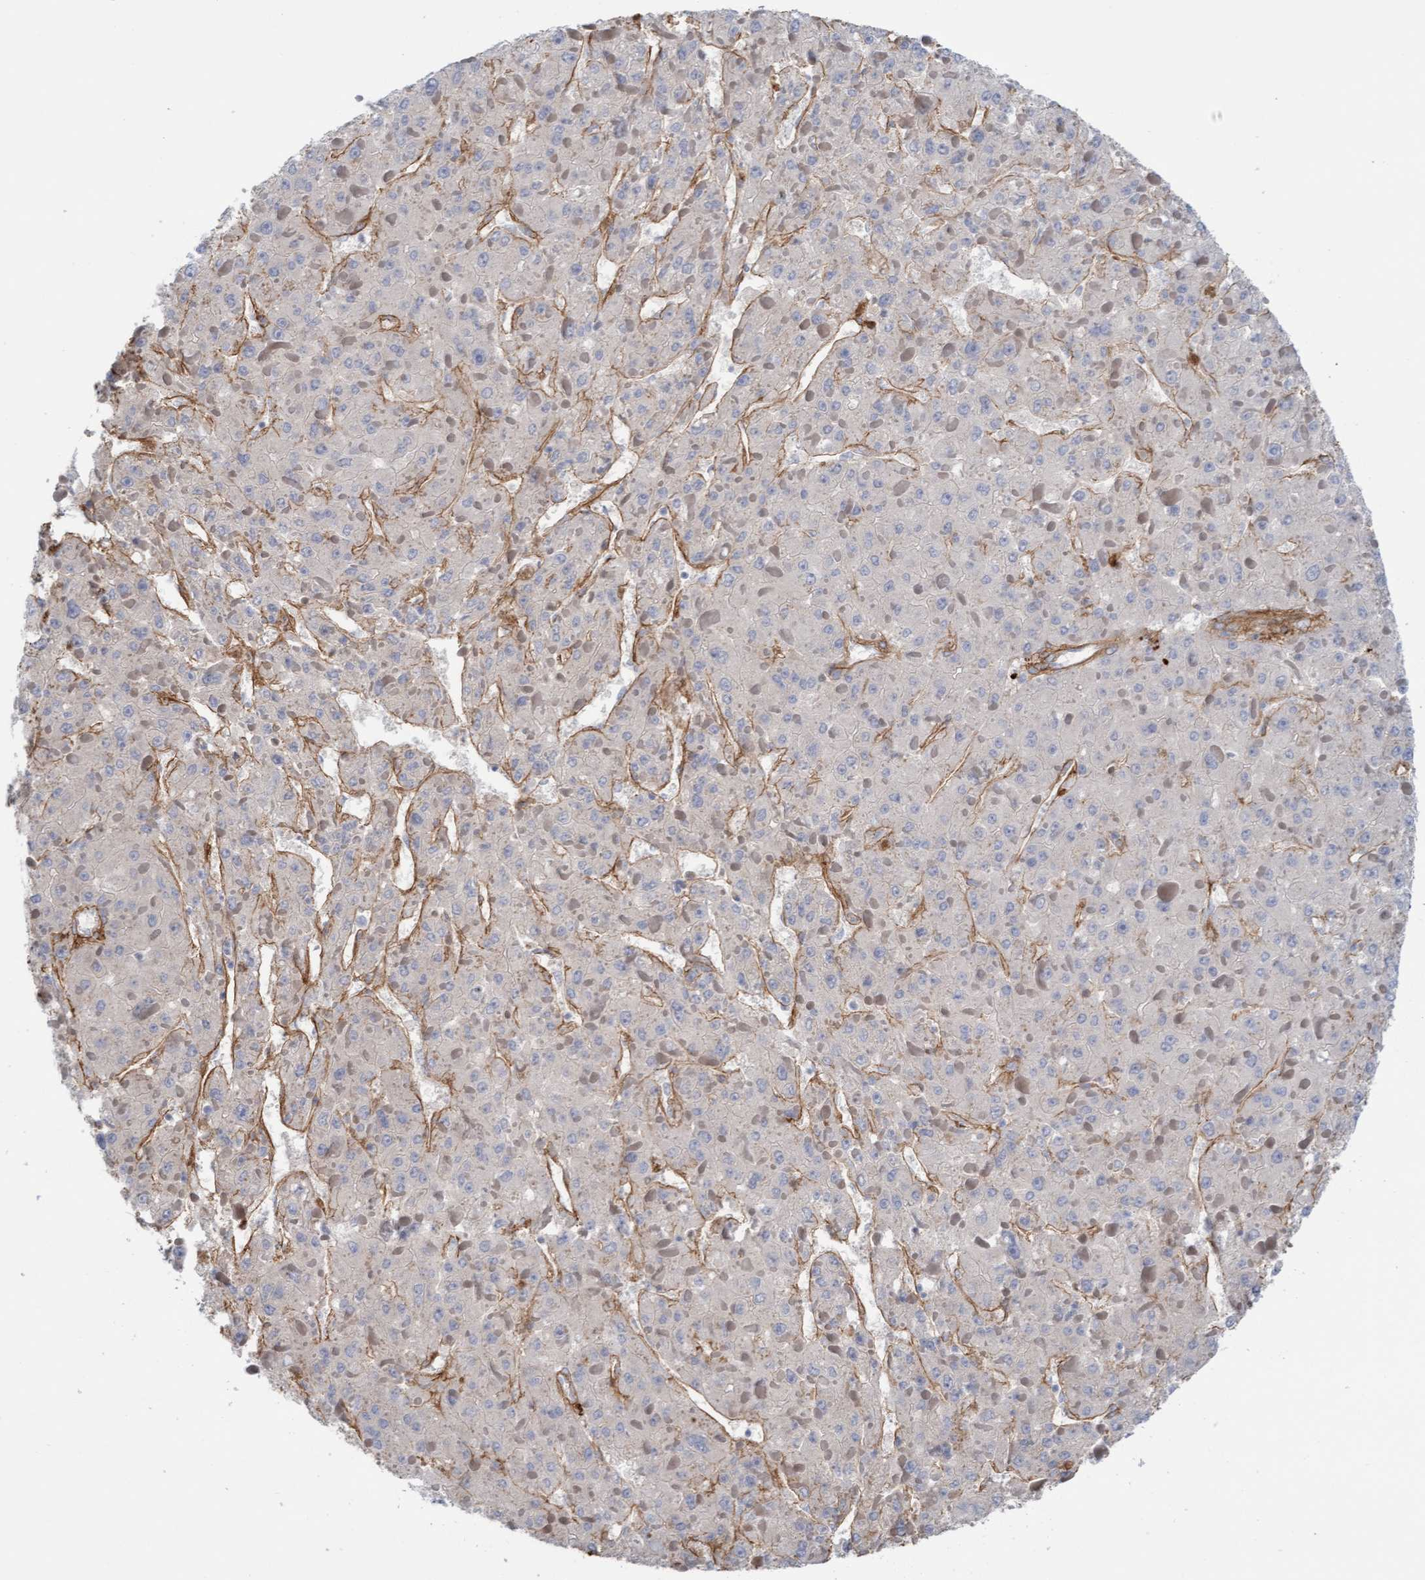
{"staining": {"intensity": "moderate", "quantity": "<25%", "location": "cytoplasmic/membranous"}, "tissue": "liver cancer", "cell_type": "Tumor cells", "image_type": "cancer", "snomed": [{"axis": "morphology", "description": "Carcinoma, Hepatocellular, NOS"}, {"axis": "topography", "description": "Liver"}], "caption": "Liver cancer stained with immunohistochemistry (IHC) reveals moderate cytoplasmic/membranous staining in approximately <25% of tumor cells.", "gene": "CDK5RAP3", "patient": {"sex": "female", "age": 73}}